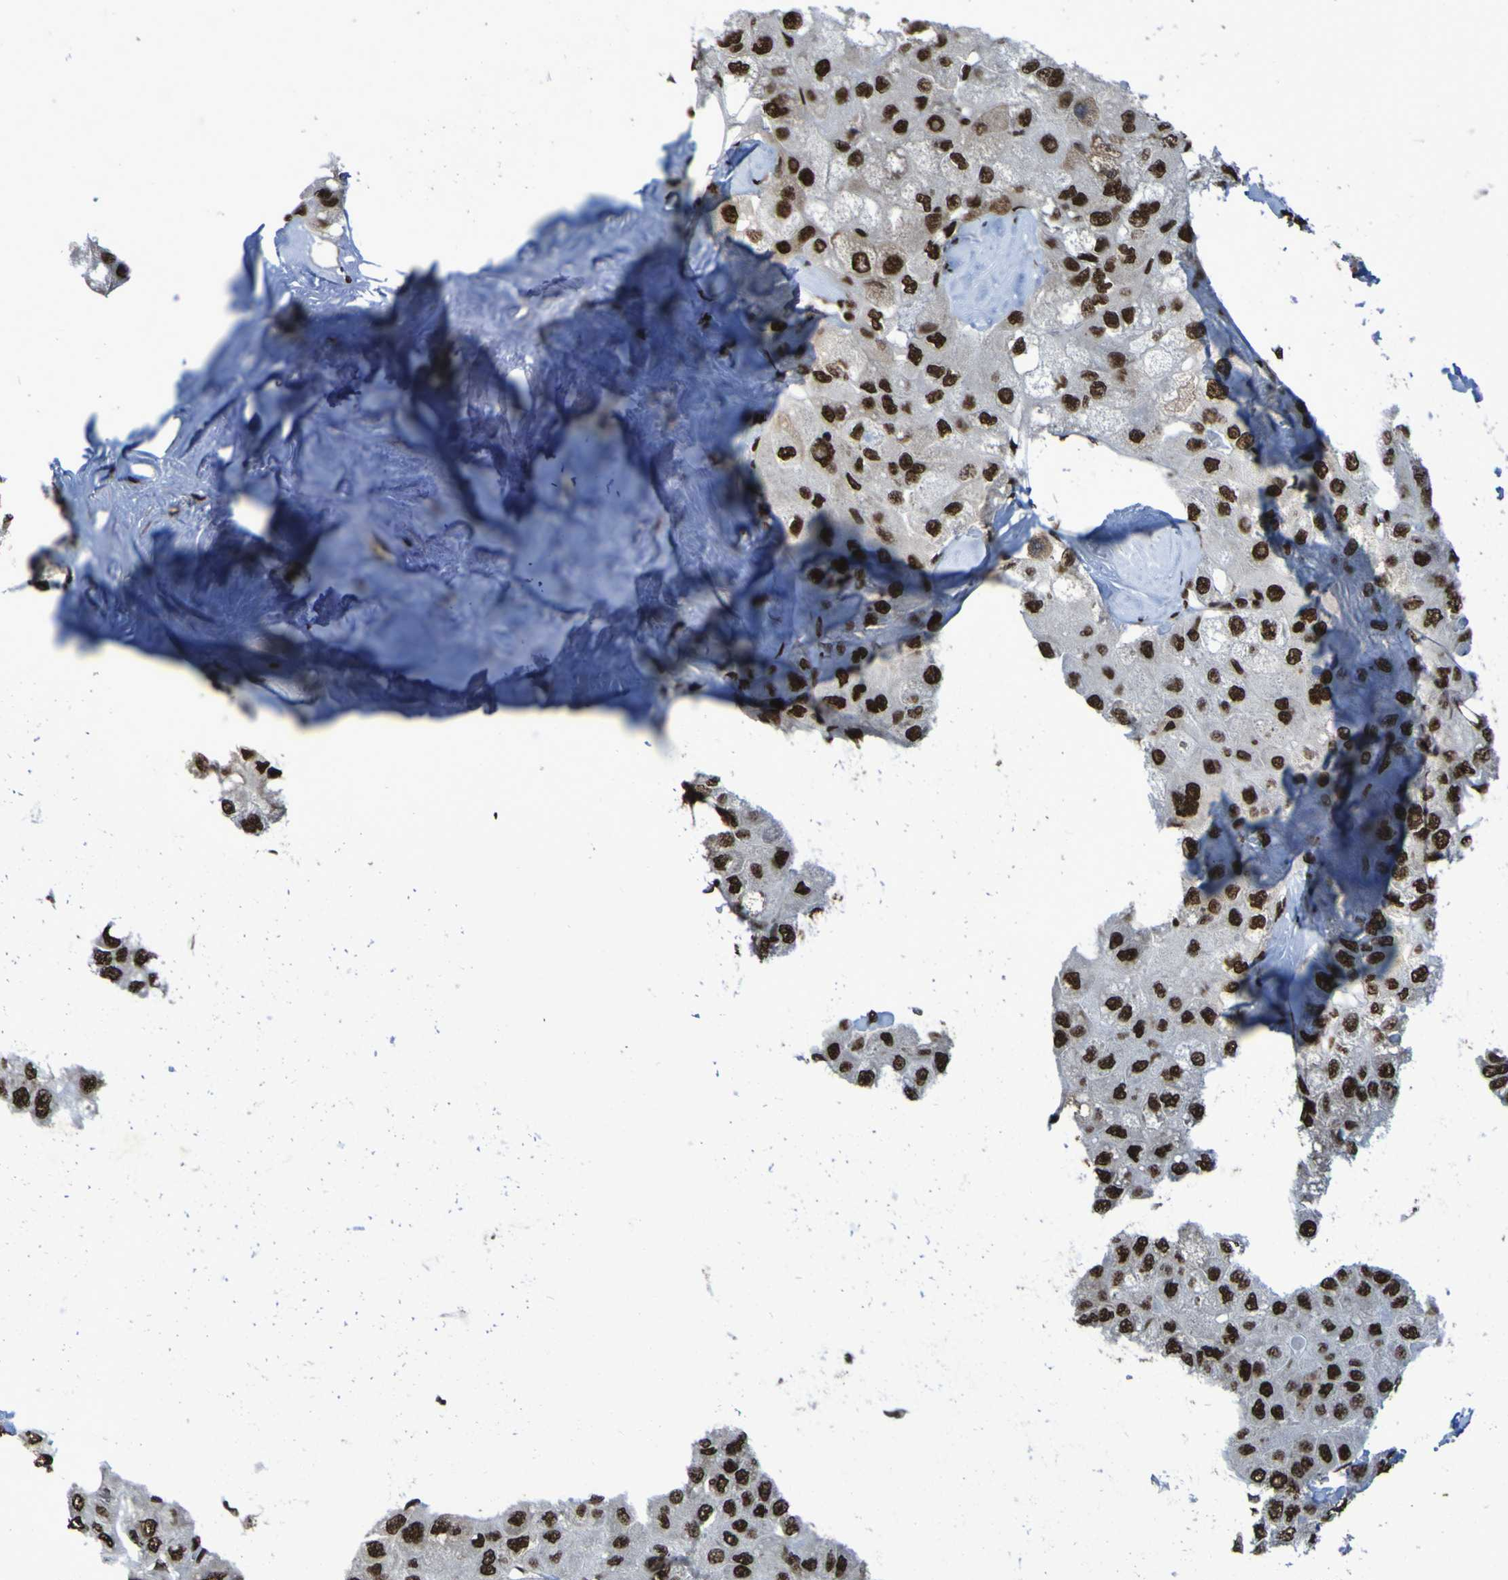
{"staining": {"intensity": "strong", "quantity": ">75%", "location": "nuclear"}, "tissue": "liver cancer", "cell_type": "Tumor cells", "image_type": "cancer", "snomed": [{"axis": "morphology", "description": "Carcinoma, Hepatocellular, NOS"}, {"axis": "topography", "description": "Liver"}], "caption": "A high amount of strong nuclear staining is seen in approximately >75% of tumor cells in hepatocellular carcinoma (liver) tissue.", "gene": "HNRNPR", "patient": {"sex": "male", "age": 80}}